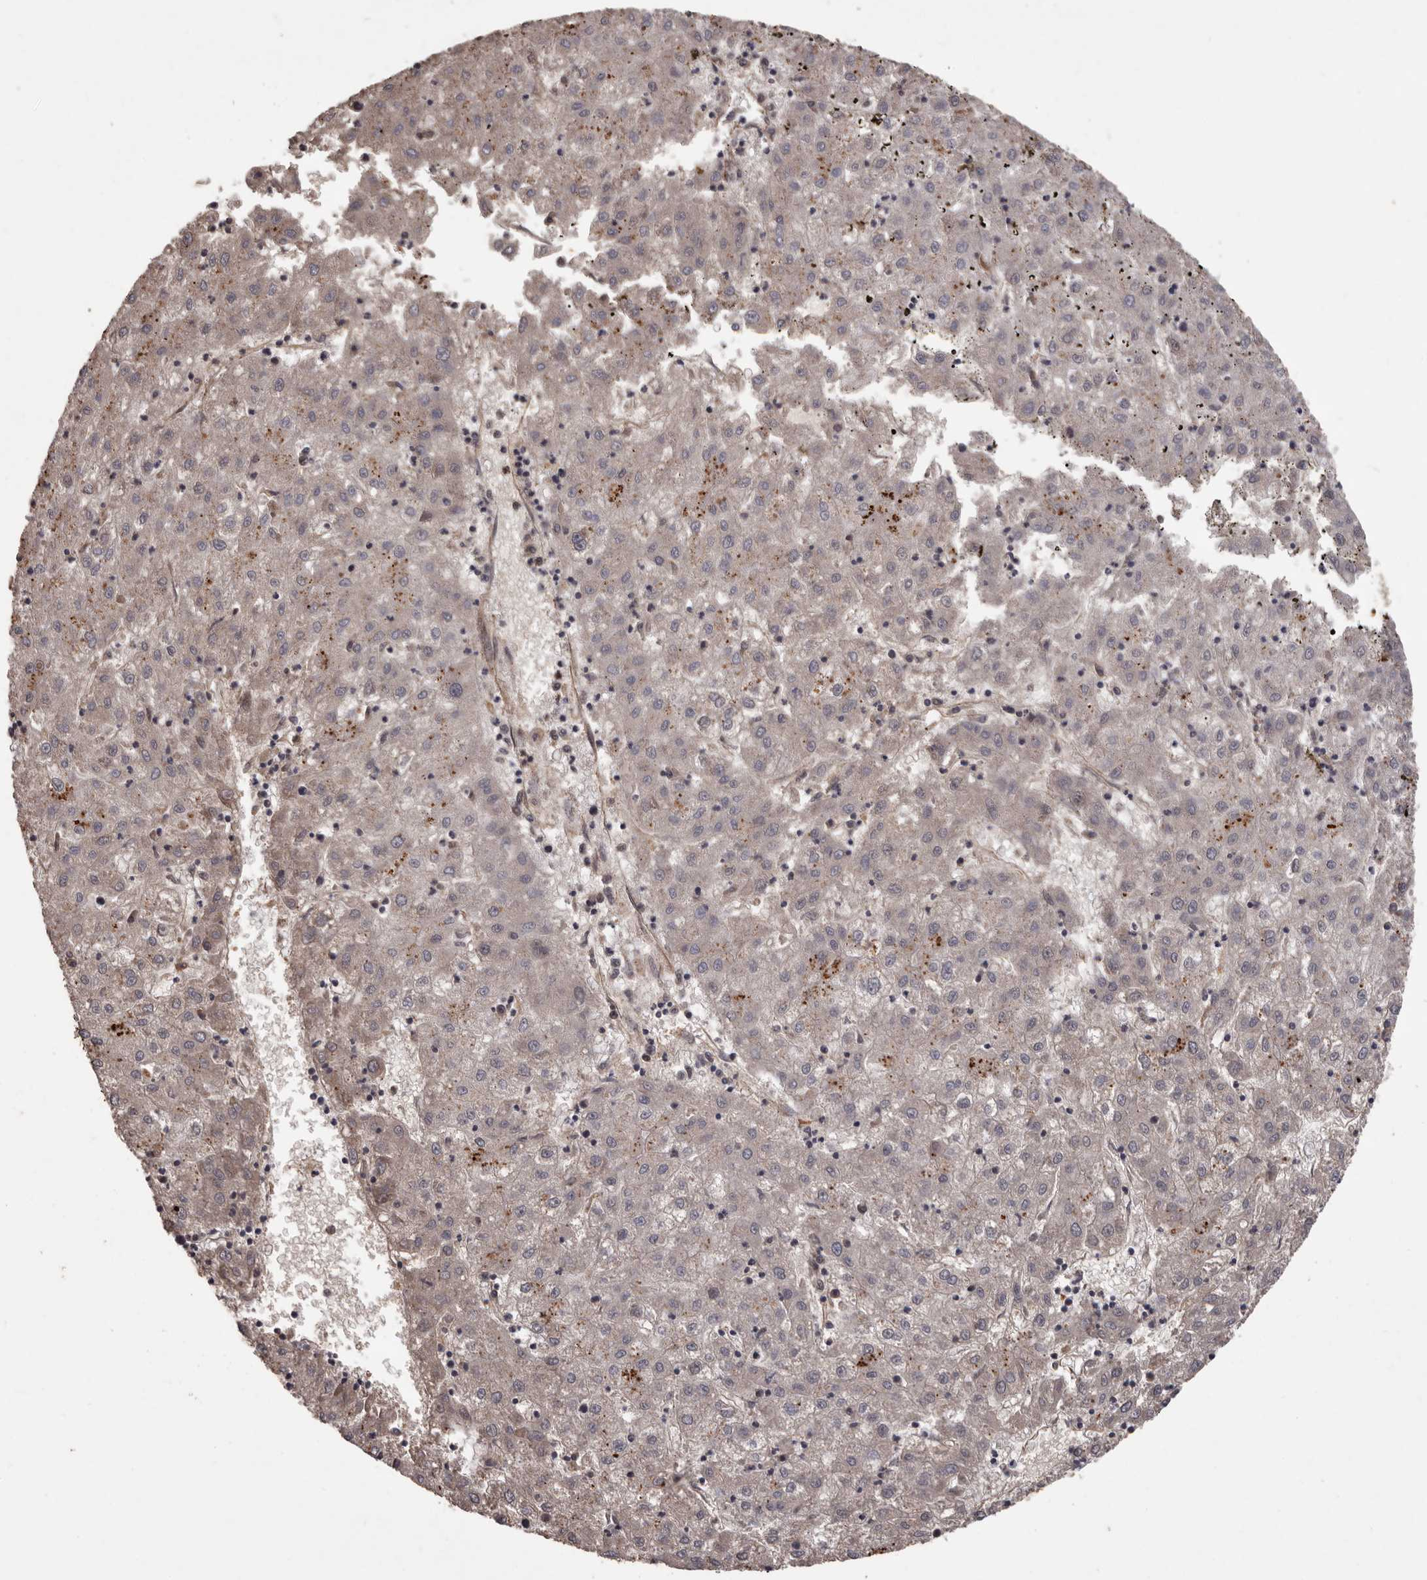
{"staining": {"intensity": "weak", "quantity": "25%-75%", "location": "cytoplasmic/membranous"}, "tissue": "liver cancer", "cell_type": "Tumor cells", "image_type": "cancer", "snomed": [{"axis": "morphology", "description": "Carcinoma, Hepatocellular, NOS"}, {"axis": "topography", "description": "Liver"}], "caption": "This is a micrograph of immunohistochemistry staining of liver hepatocellular carcinoma, which shows weak staining in the cytoplasmic/membranous of tumor cells.", "gene": "BRAT1", "patient": {"sex": "male", "age": 72}}